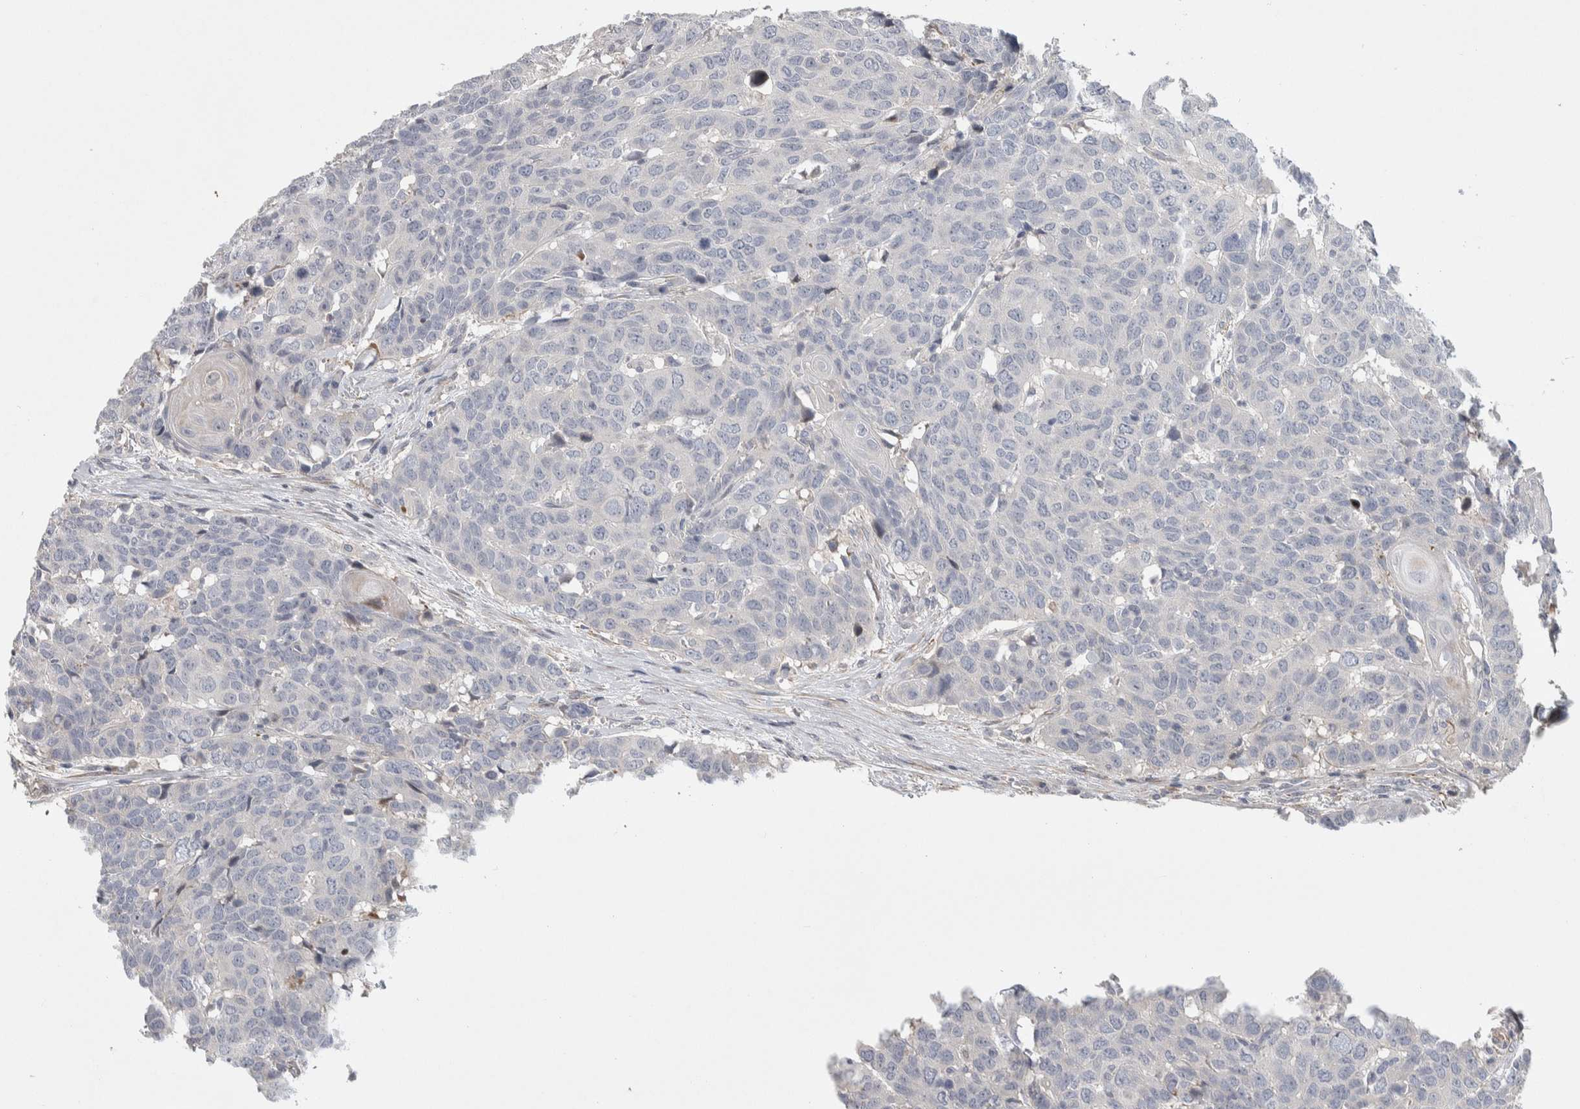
{"staining": {"intensity": "negative", "quantity": "none", "location": "none"}, "tissue": "head and neck cancer", "cell_type": "Tumor cells", "image_type": "cancer", "snomed": [{"axis": "morphology", "description": "Squamous cell carcinoma, NOS"}, {"axis": "topography", "description": "Head-Neck"}], "caption": "Immunohistochemistry (IHC) photomicrograph of neoplastic tissue: human squamous cell carcinoma (head and neck) stained with DAB (3,3'-diaminobenzidine) demonstrates no significant protein expression in tumor cells.", "gene": "PSMG3", "patient": {"sex": "male", "age": 66}}